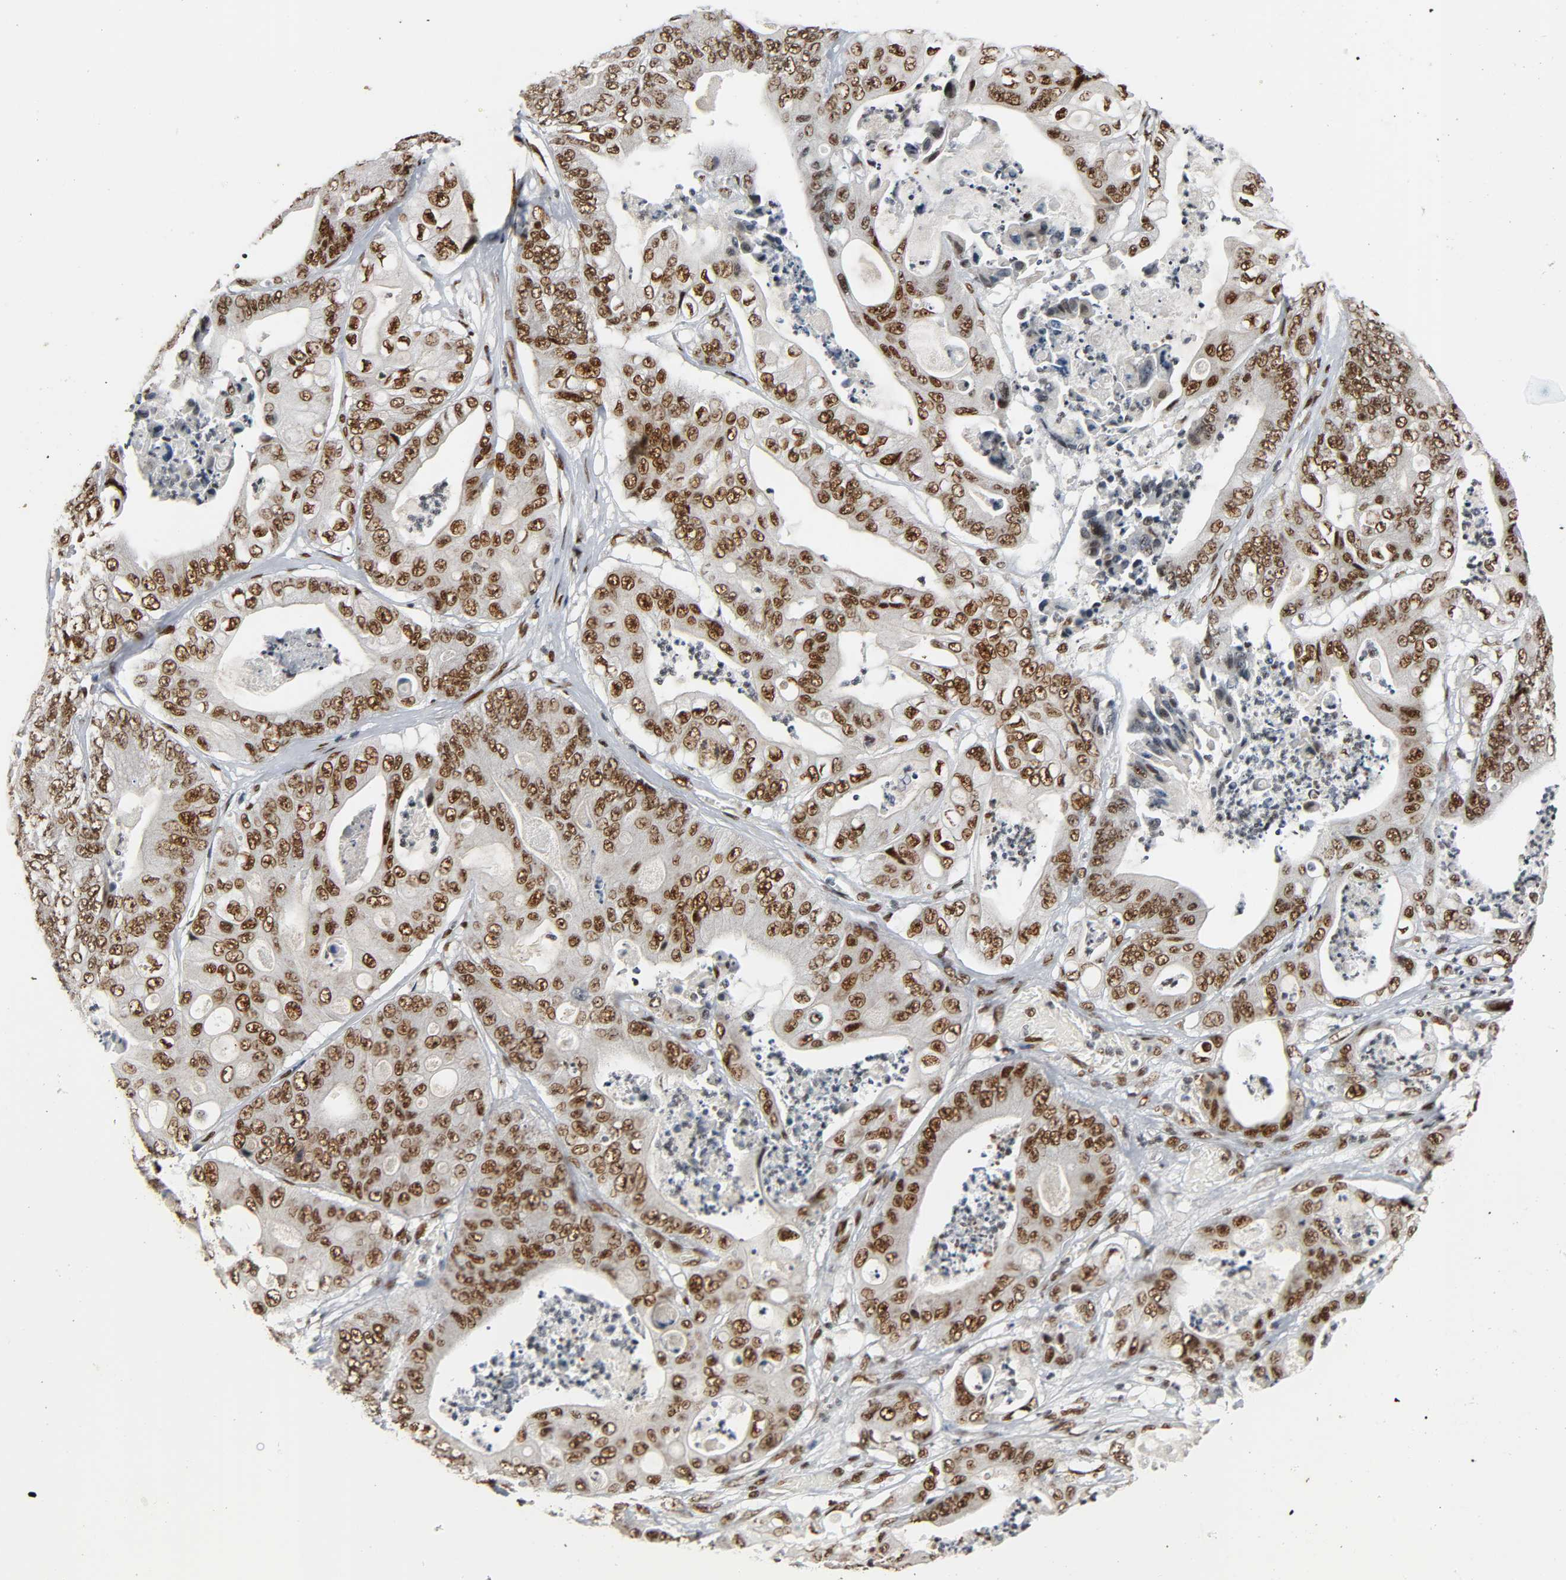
{"staining": {"intensity": "strong", "quantity": ">75%", "location": "nuclear"}, "tissue": "stomach cancer", "cell_type": "Tumor cells", "image_type": "cancer", "snomed": [{"axis": "morphology", "description": "Adenocarcinoma, NOS"}, {"axis": "topography", "description": "Stomach"}], "caption": "DAB immunohistochemical staining of human stomach cancer (adenocarcinoma) reveals strong nuclear protein positivity in approximately >75% of tumor cells.", "gene": "CDK9", "patient": {"sex": "female", "age": 73}}